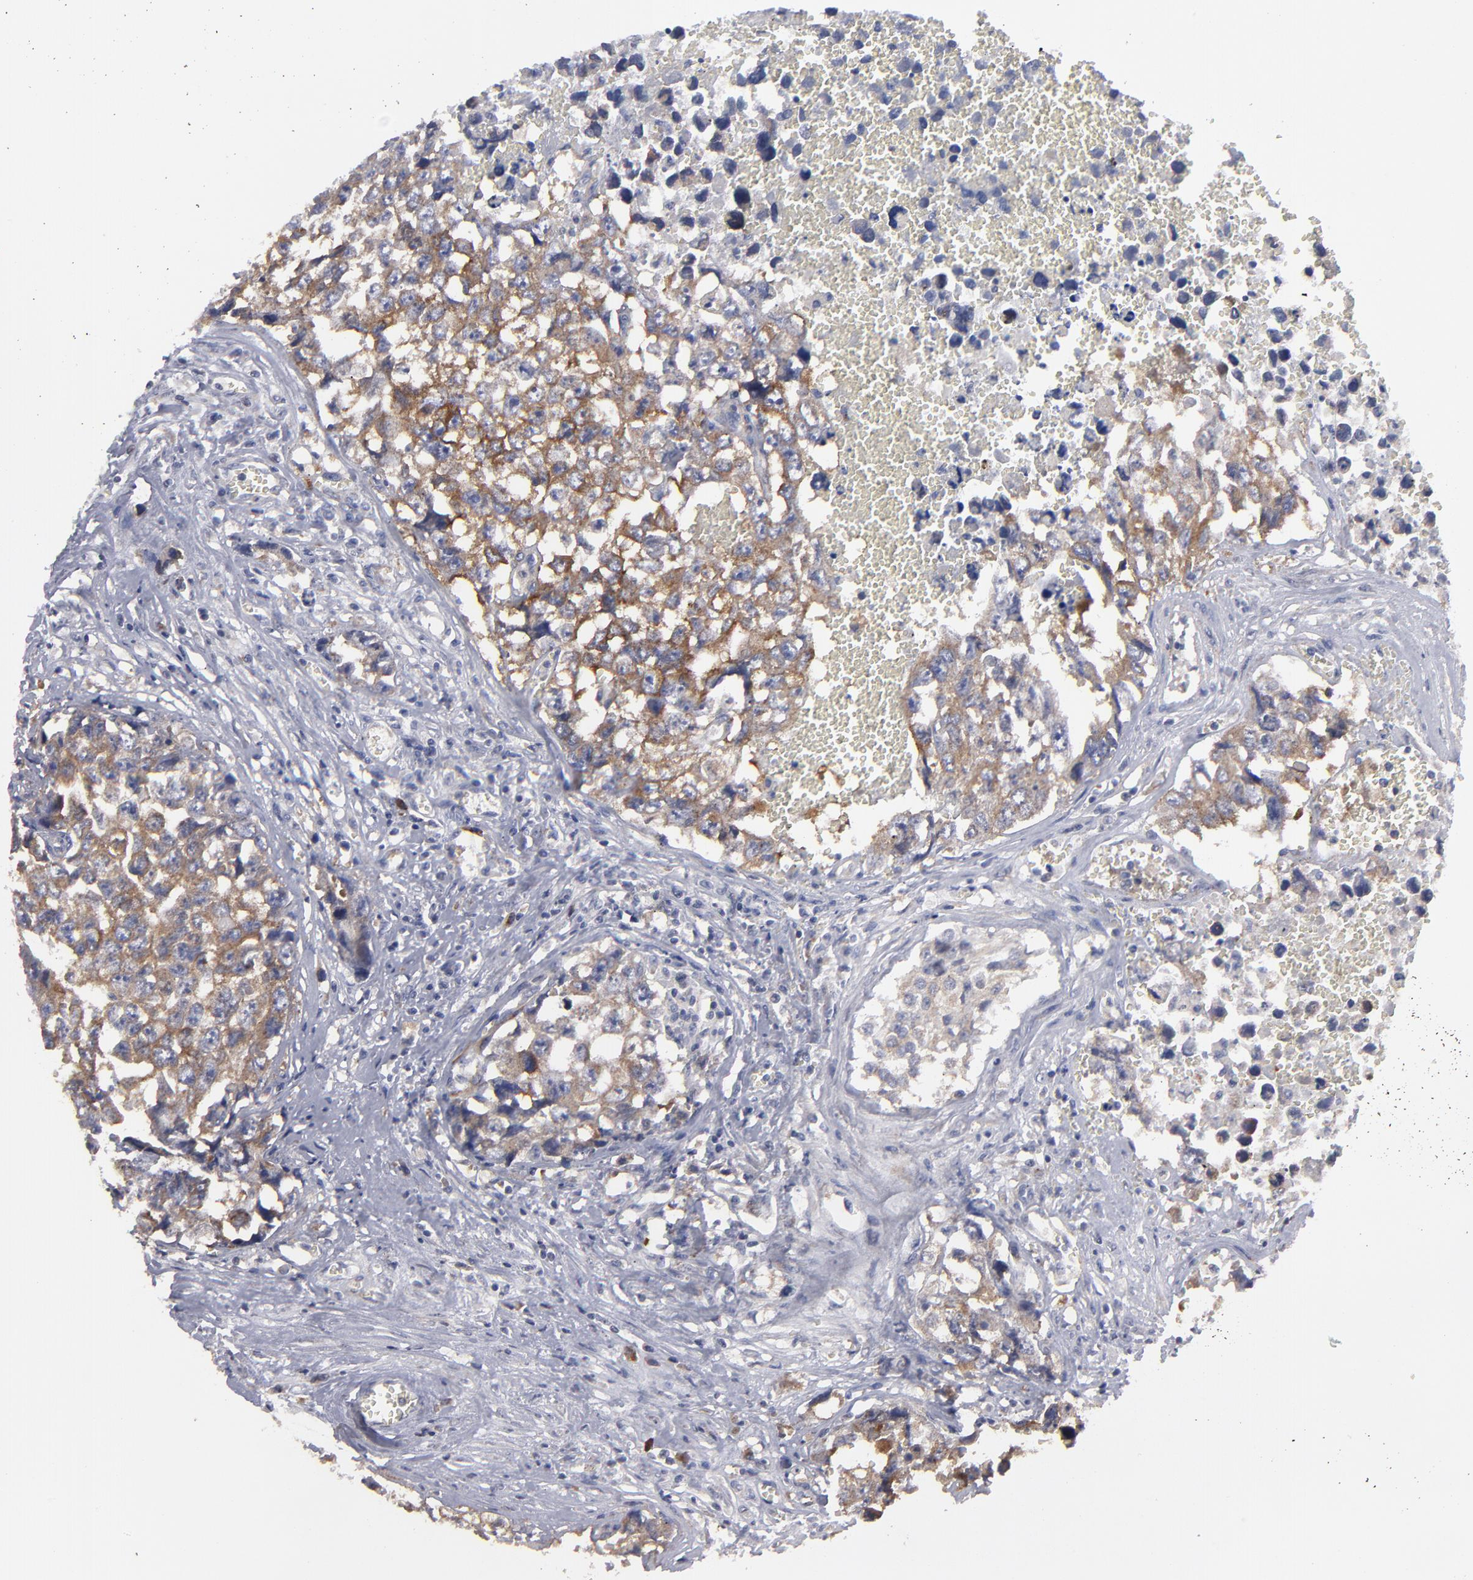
{"staining": {"intensity": "moderate", "quantity": ">75%", "location": "cytoplasmic/membranous"}, "tissue": "testis cancer", "cell_type": "Tumor cells", "image_type": "cancer", "snomed": [{"axis": "morphology", "description": "Carcinoma, Embryonal, NOS"}, {"axis": "topography", "description": "Testis"}], "caption": "Immunohistochemistry staining of embryonal carcinoma (testis), which displays medium levels of moderate cytoplasmic/membranous expression in about >75% of tumor cells indicating moderate cytoplasmic/membranous protein staining. The staining was performed using DAB (brown) for protein detection and nuclei were counterstained in hematoxylin (blue).", "gene": "CEP97", "patient": {"sex": "male", "age": 31}}